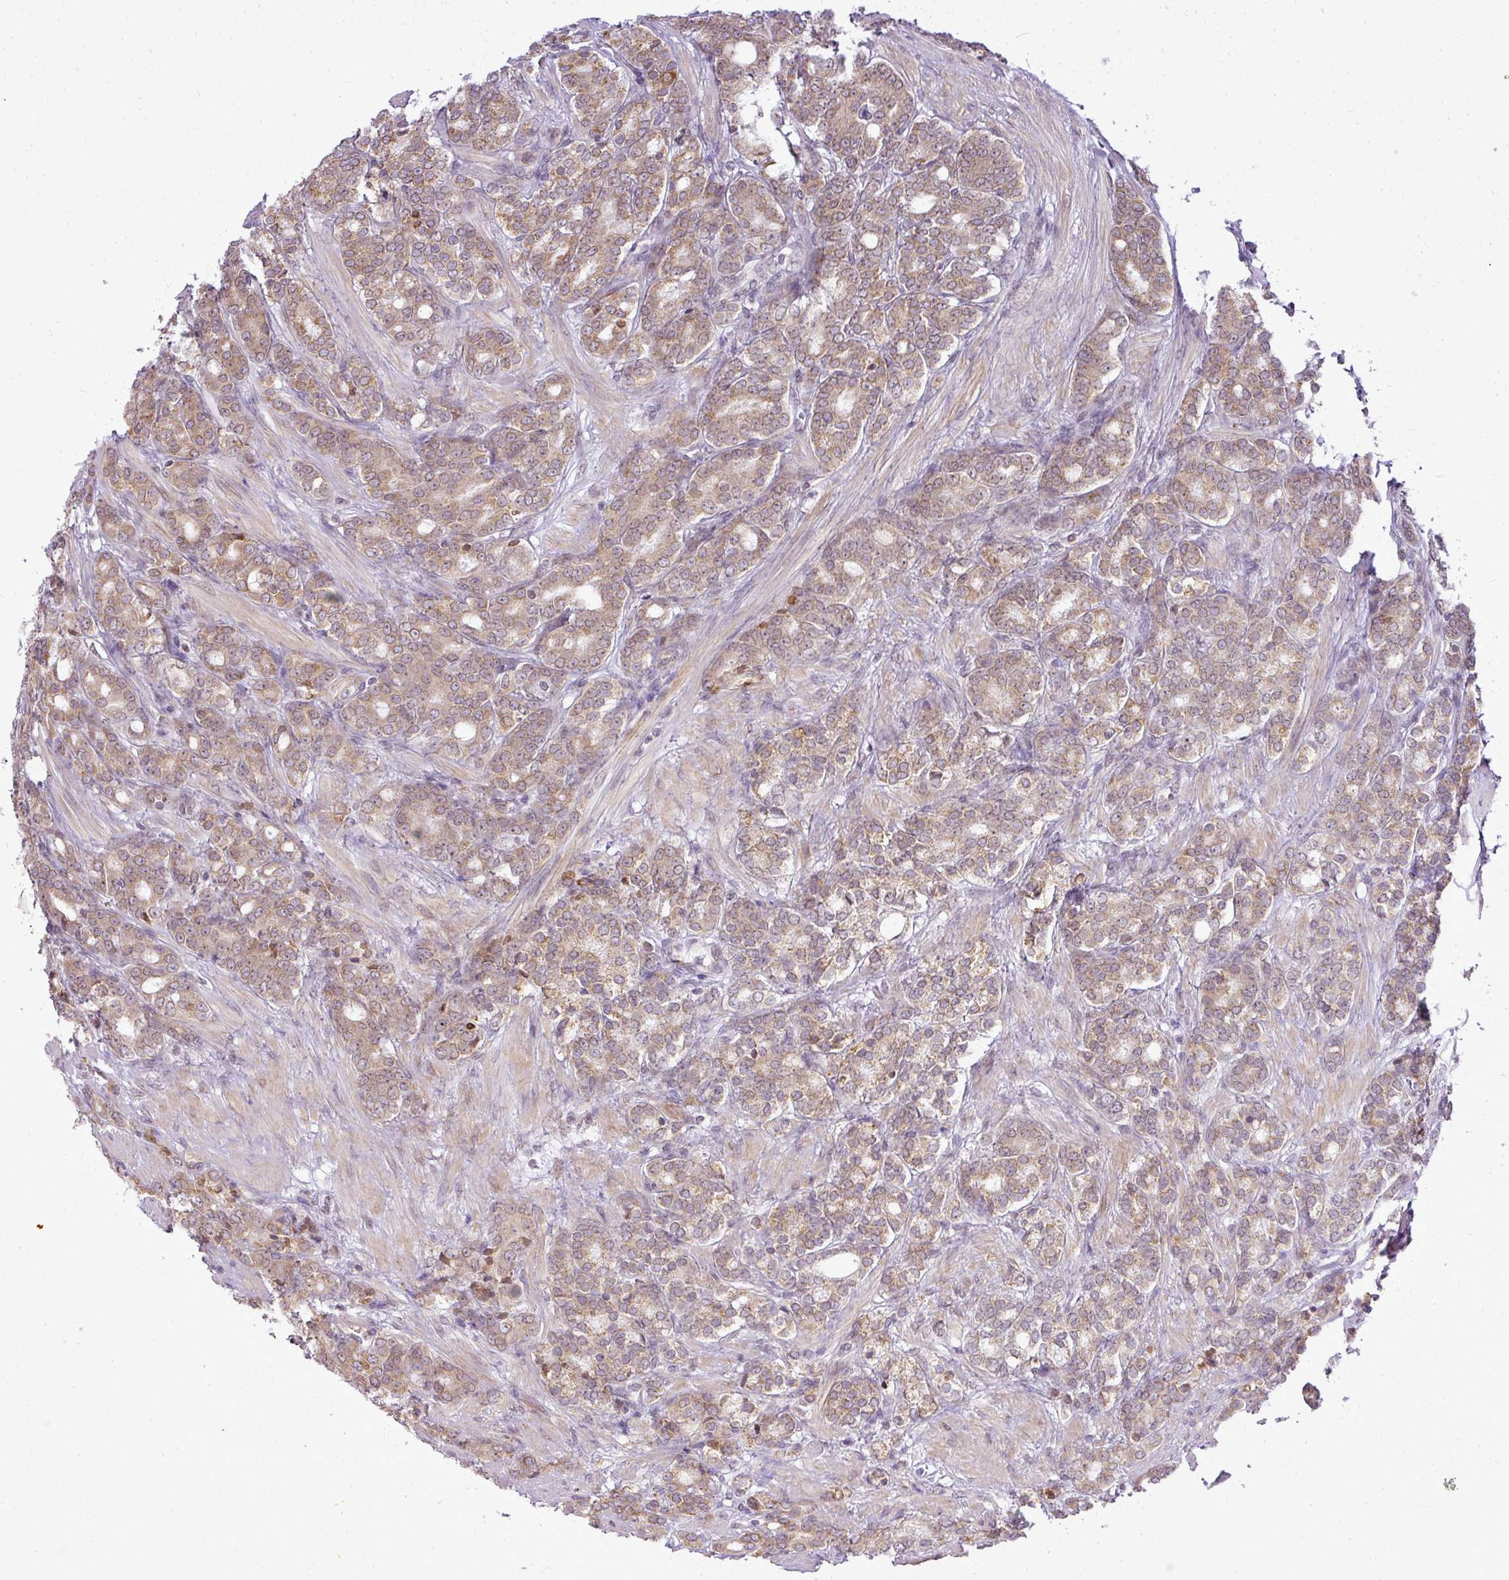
{"staining": {"intensity": "weak", "quantity": ">75%", "location": "cytoplasmic/membranous,nuclear"}, "tissue": "prostate cancer", "cell_type": "Tumor cells", "image_type": "cancer", "snomed": [{"axis": "morphology", "description": "Adenocarcinoma, High grade"}, {"axis": "topography", "description": "Prostate"}], "caption": "Protein analysis of prostate cancer (adenocarcinoma (high-grade)) tissue exhibits weak cytoplasmic/membranous and nuclear positivity in approximately >75% of tumor cells.", "gene": "COX18", "patient": {"sex": "male", "age": 62}}